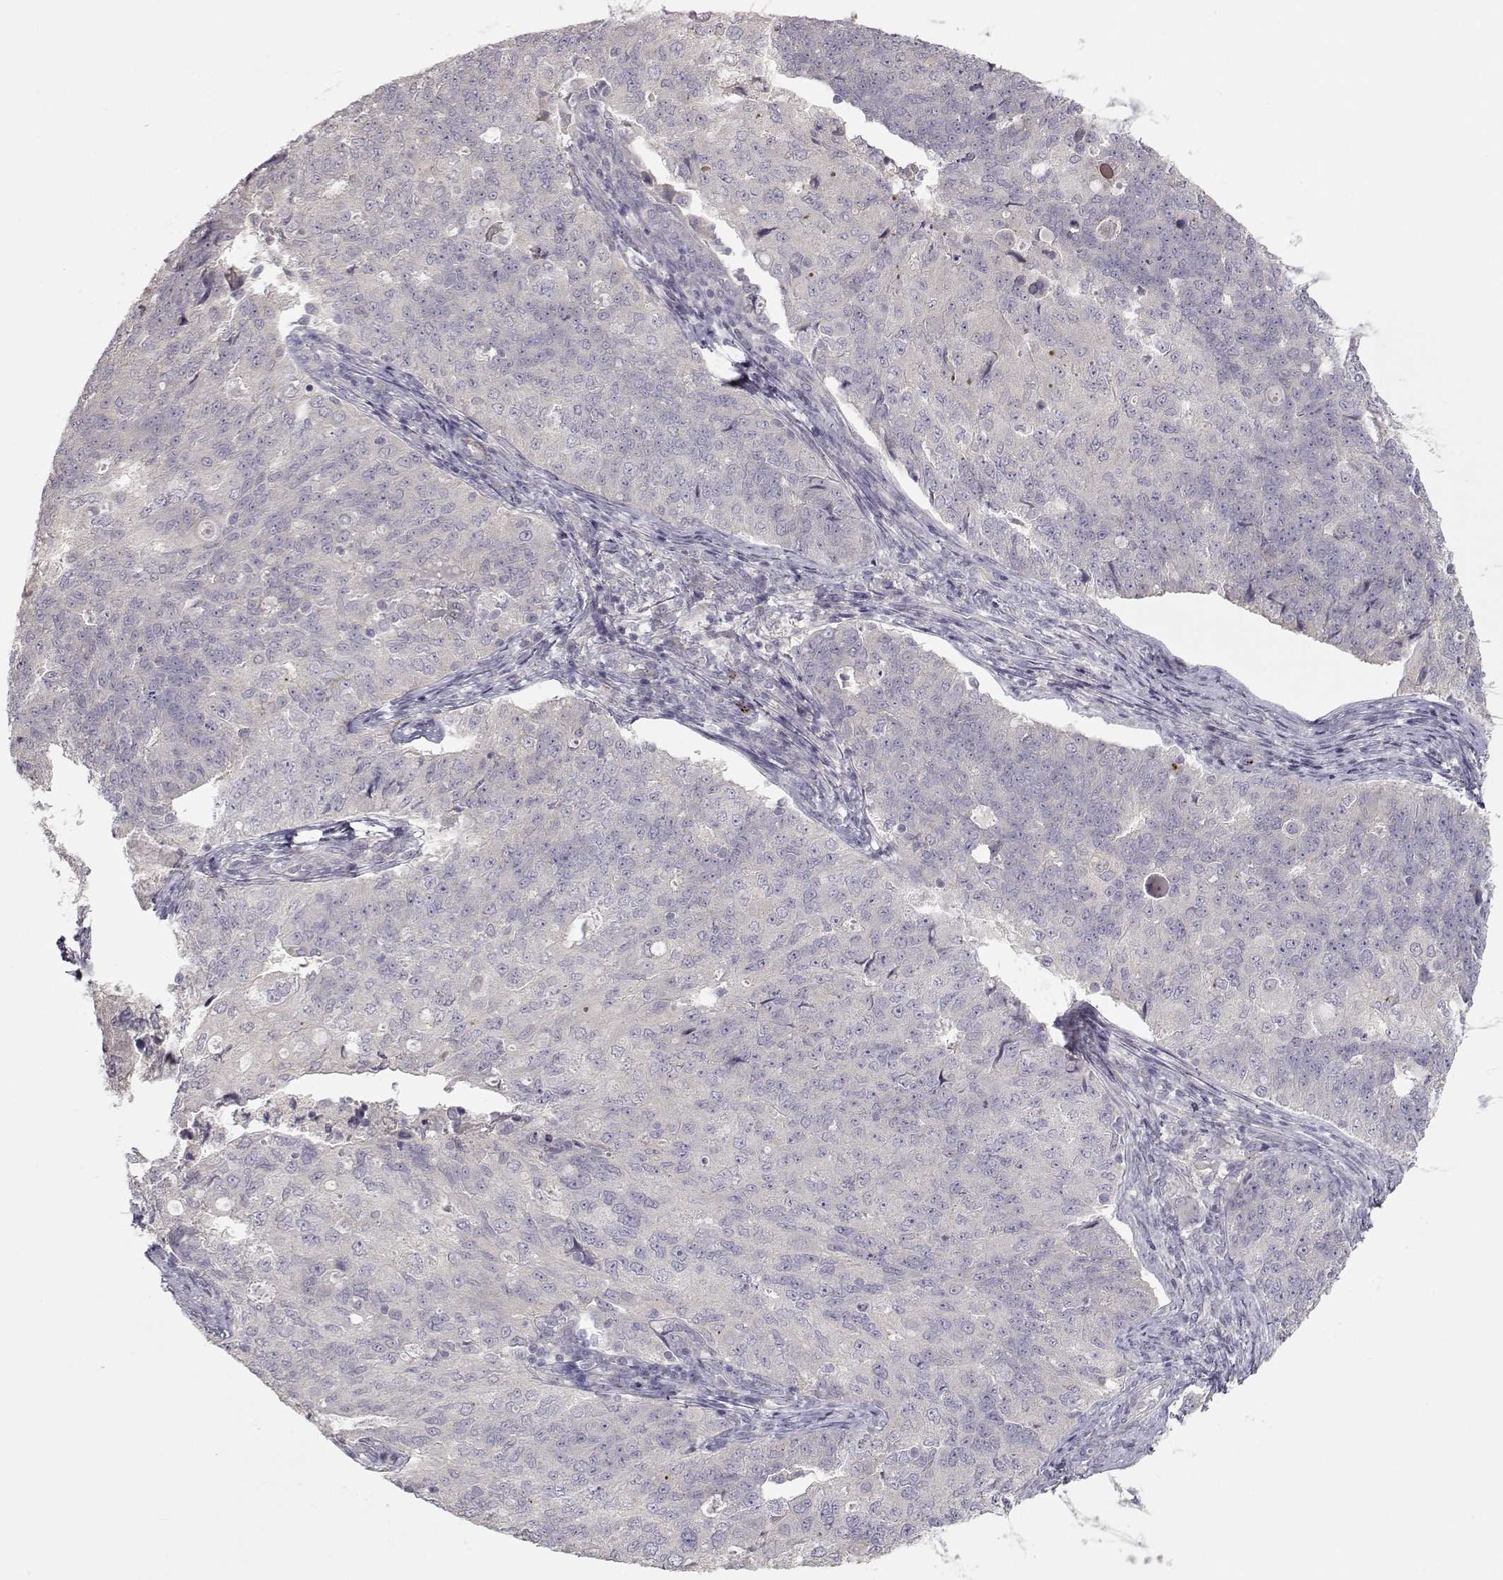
{"staining": {"intensity": "negative", "quantity": "none", "location": "none"}, "tissue": "endometrial cancer", "cell_type": "Tumor cells", "image_type": "cancer", "snomed": [{"axis": "morphology", "description": "Adenocarcinoma, NOS"}, {"axis": "topography", "description": "Endometrium"}], "caption": "Immunohistochemistry (IHC) micrograph of neoplastic tissue: human endometrial cancer stained with DAB displays no significant protein expression in tumor cells.", "gene": "ARHGAP8", "patient": {"sex": "female", "age": 43}}